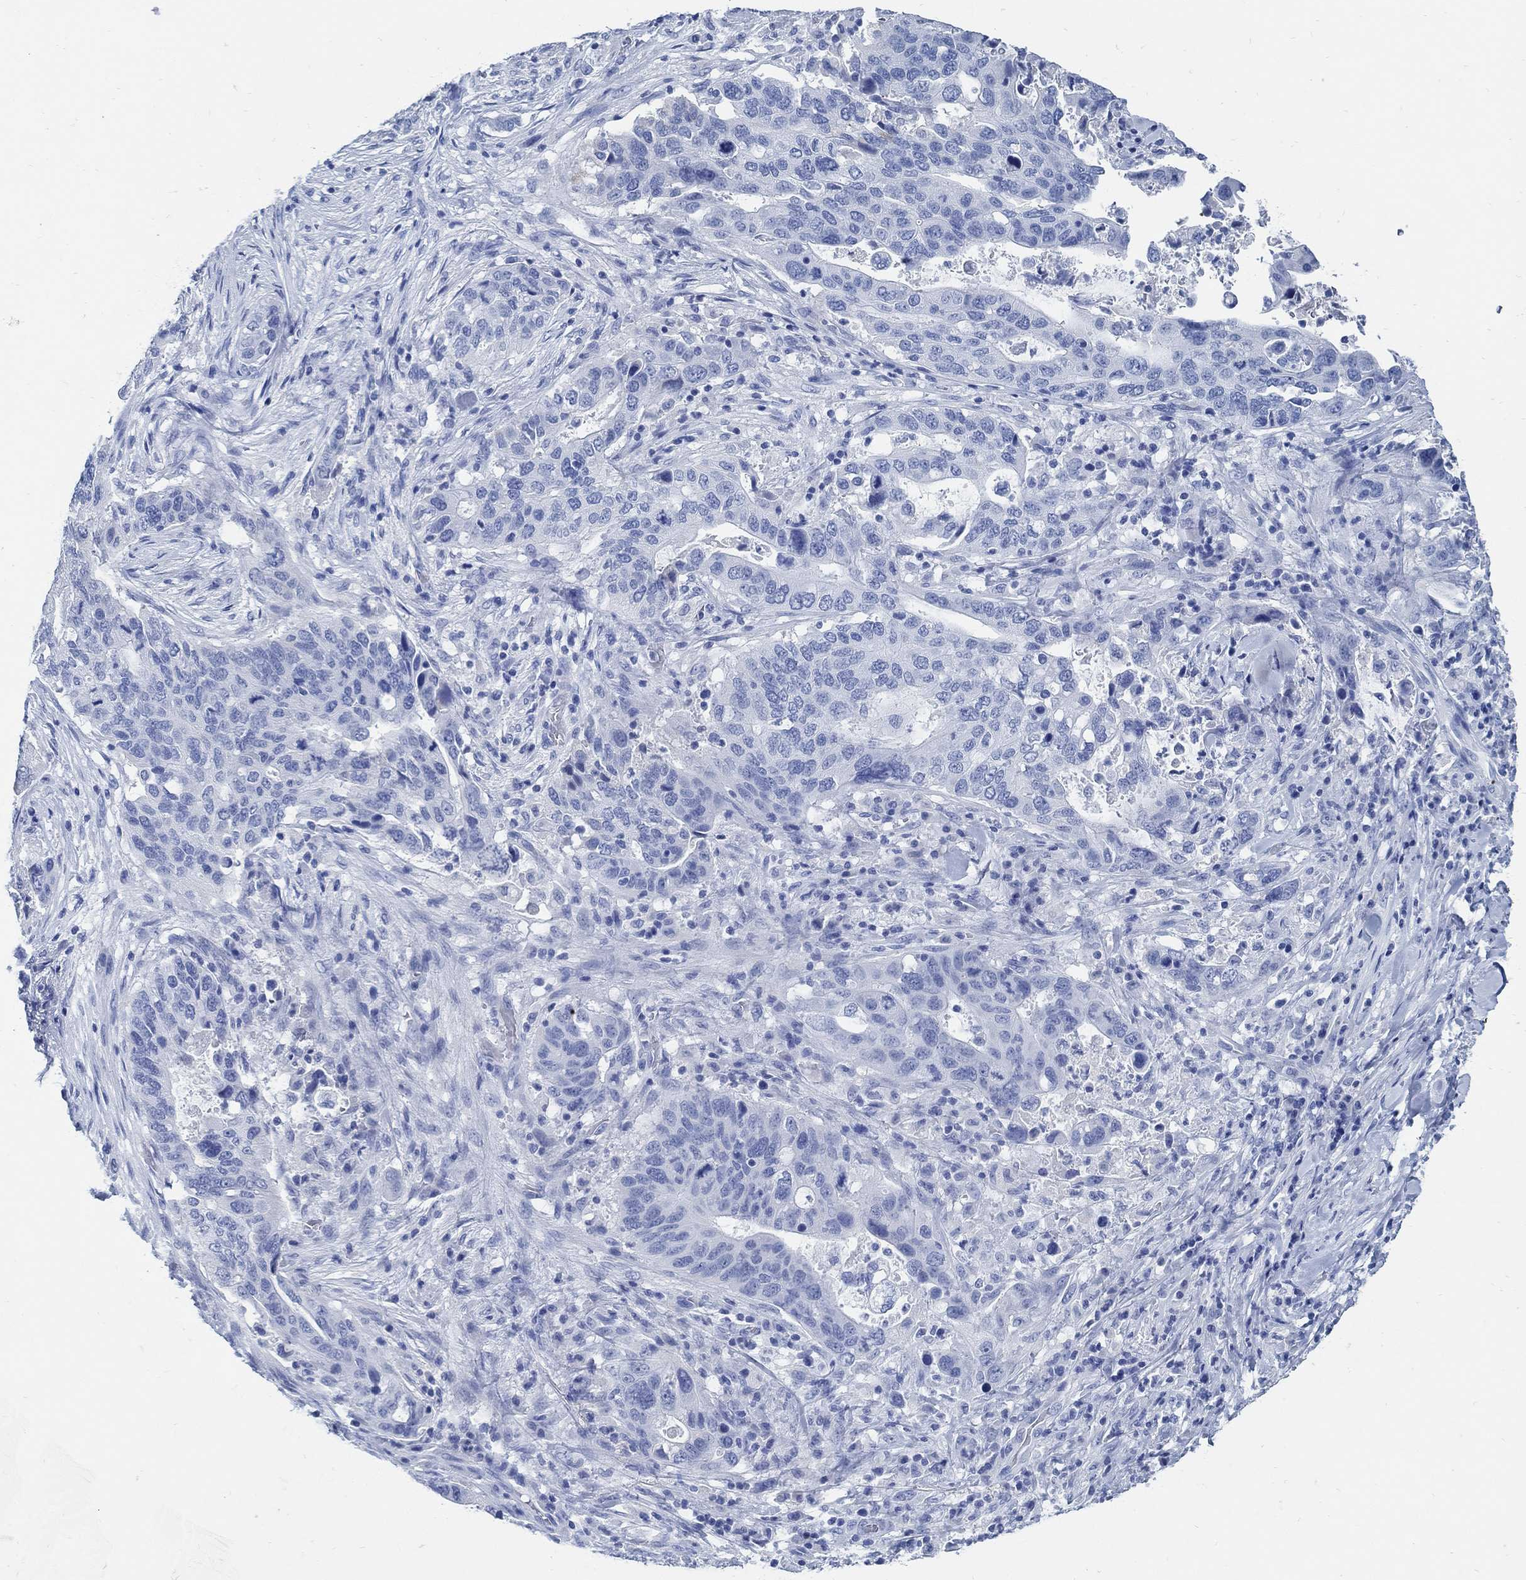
{"staining": {"intensity": "negative", "quantity": "none", "location": "none"}, "tissue": "stomach cancer", "cell_type": "Tumor cells", "image_type": "cancer", "snomed": [{"axis": "morphology", "description": "Adenocarcinoma, NOS"}, {"axis": "topography", "description": "Stomach"}], "caption": "This micrograph is of stomach adenocarcinoma stained with immunohistochemistry (IHC) to label a protein in brown with the nuclei are counter-stained blue. There is no positivity in tumor cells.", "gene": "SLC45A1", "patient": {"sex": "male", "age": 54}}